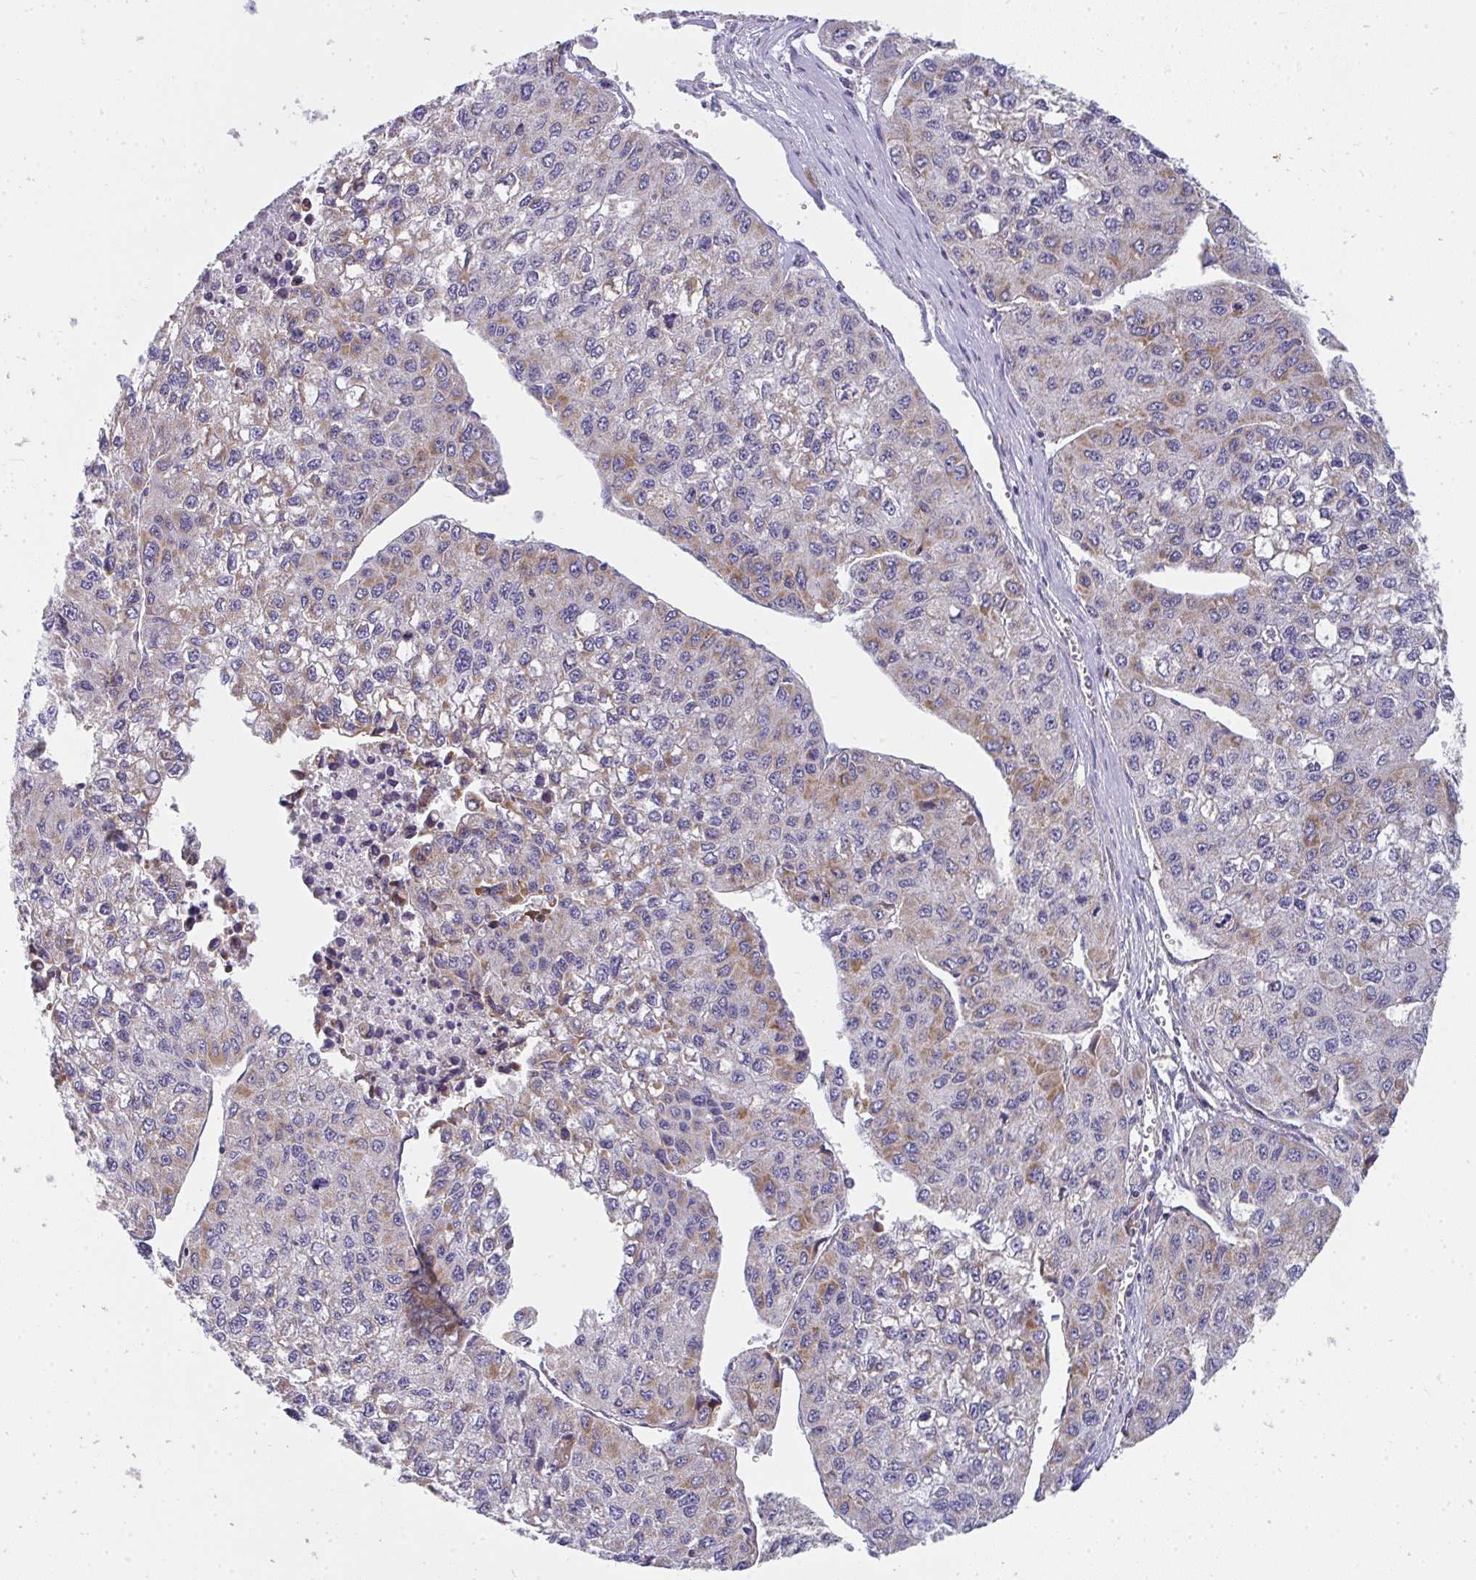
{"staining": {"intensity": "weak", "quantity": "25%-75%", "location": "cytoplasmic/membranous"}, "tissue": "liver cancer", "cell_type": "Tumor cells", "image_type": "cancer", "snomed": [{"axis": "morphology", "description": "Carcinoma, Hepatocellular, NOS"}, {"axis": "topography", "description": "Liver"}], "caption": "Immunohistochemistry photomicrograph of liver cancer stained for a protein (brown), which shows low levels of weak cytoplasmic/membranous staining in about 25%-75% of tumor cells.", "gene": "FAHD1", "patient": {"sex": "female", "age": 66}}